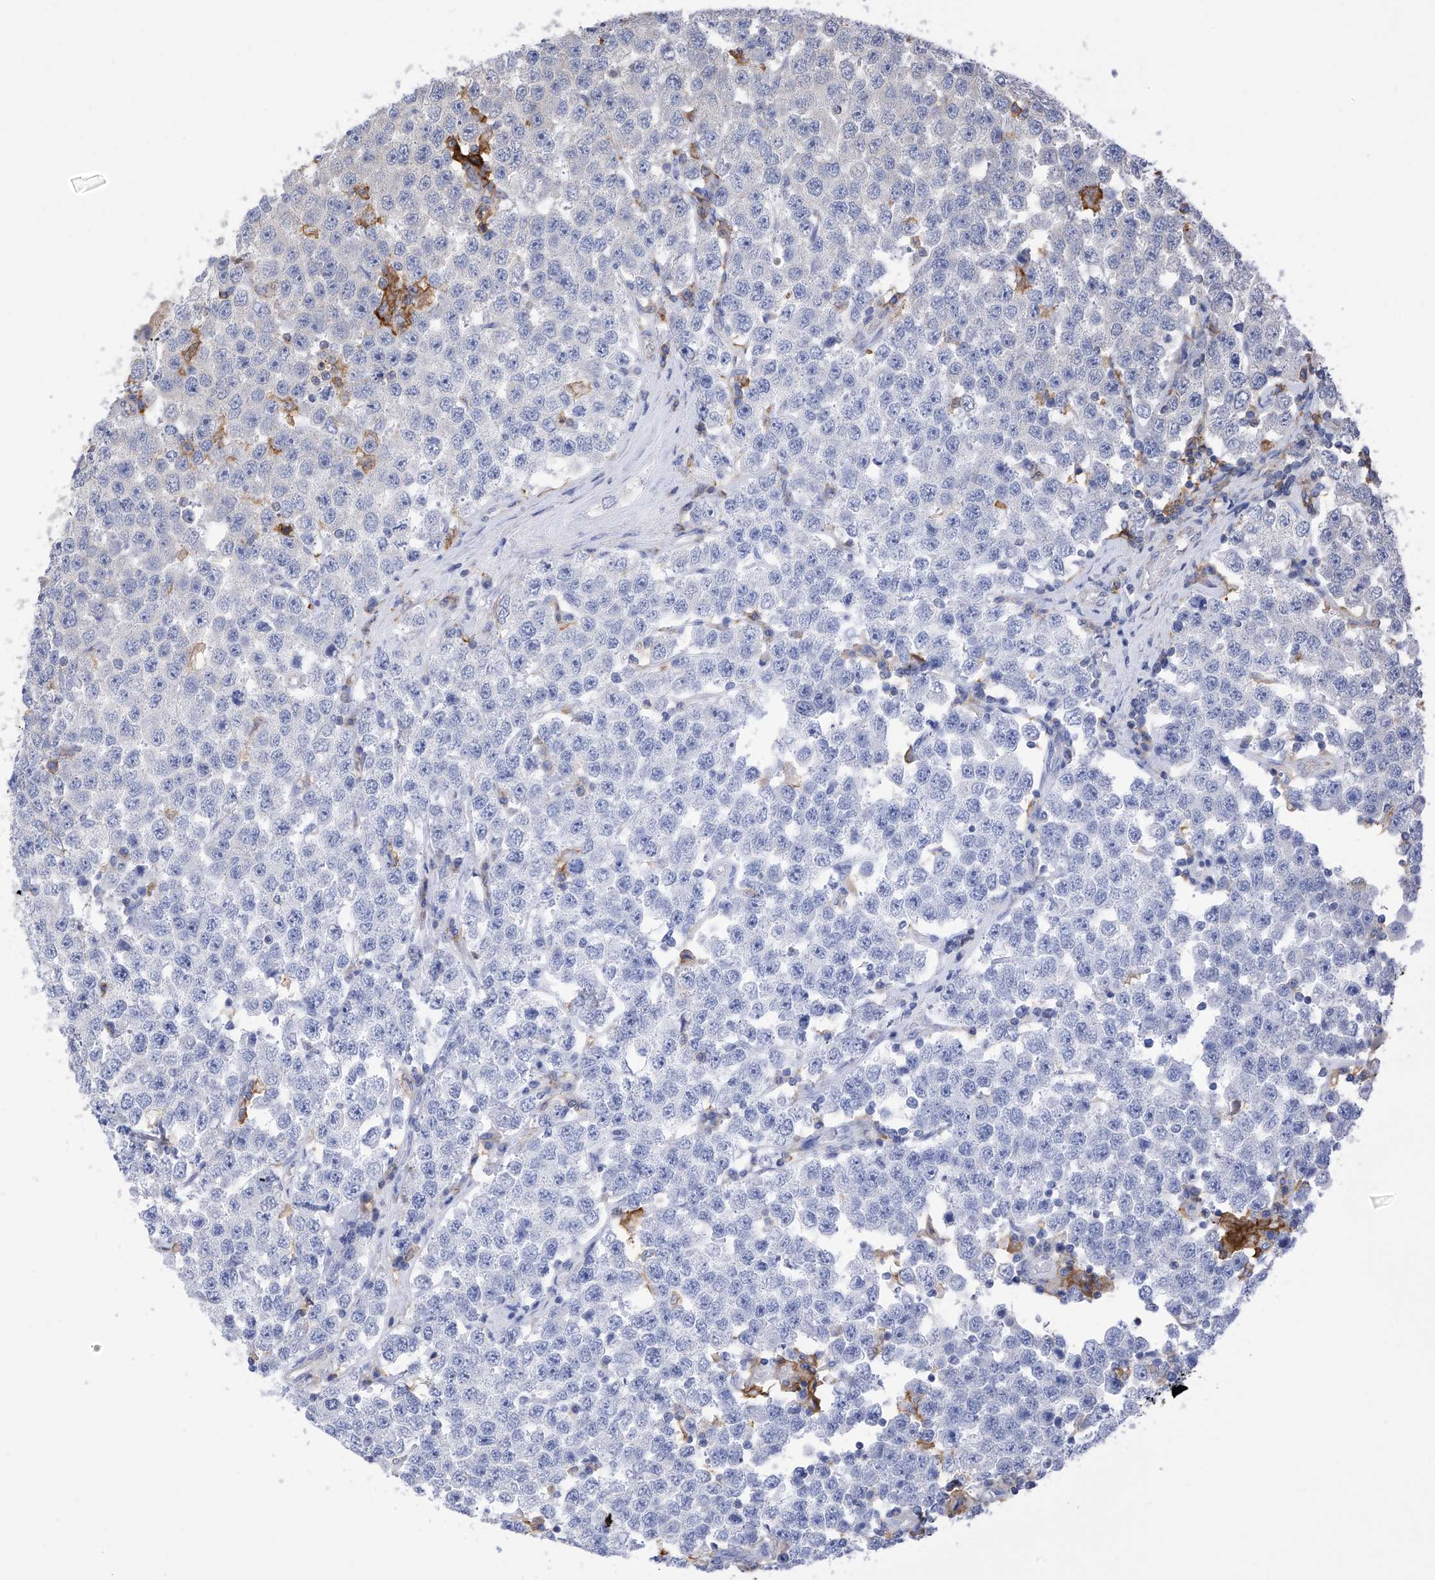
{"staining": {"intensity": "negative", "quantity": "none", "location": "none"}, "tissue": "testis cancer", "cell_type": "Tumor cells", "image_type": "cancer", "snomed": [{"axis": "morphology", "description": "Seminoma, NOS"}, {"axis": "topography", "description": "Testis"}], "caption": "Testis cancer was stained to show a protein in brown. There is no significant positivity in tumor cells. The staining is performed using DAB (3,3'-diaminobenzidine) brown chromogen with nuclei counter-stained in using hematoxylin.", "gene": "P2RX7", "patient": {"sex": "male", "age": 28}}